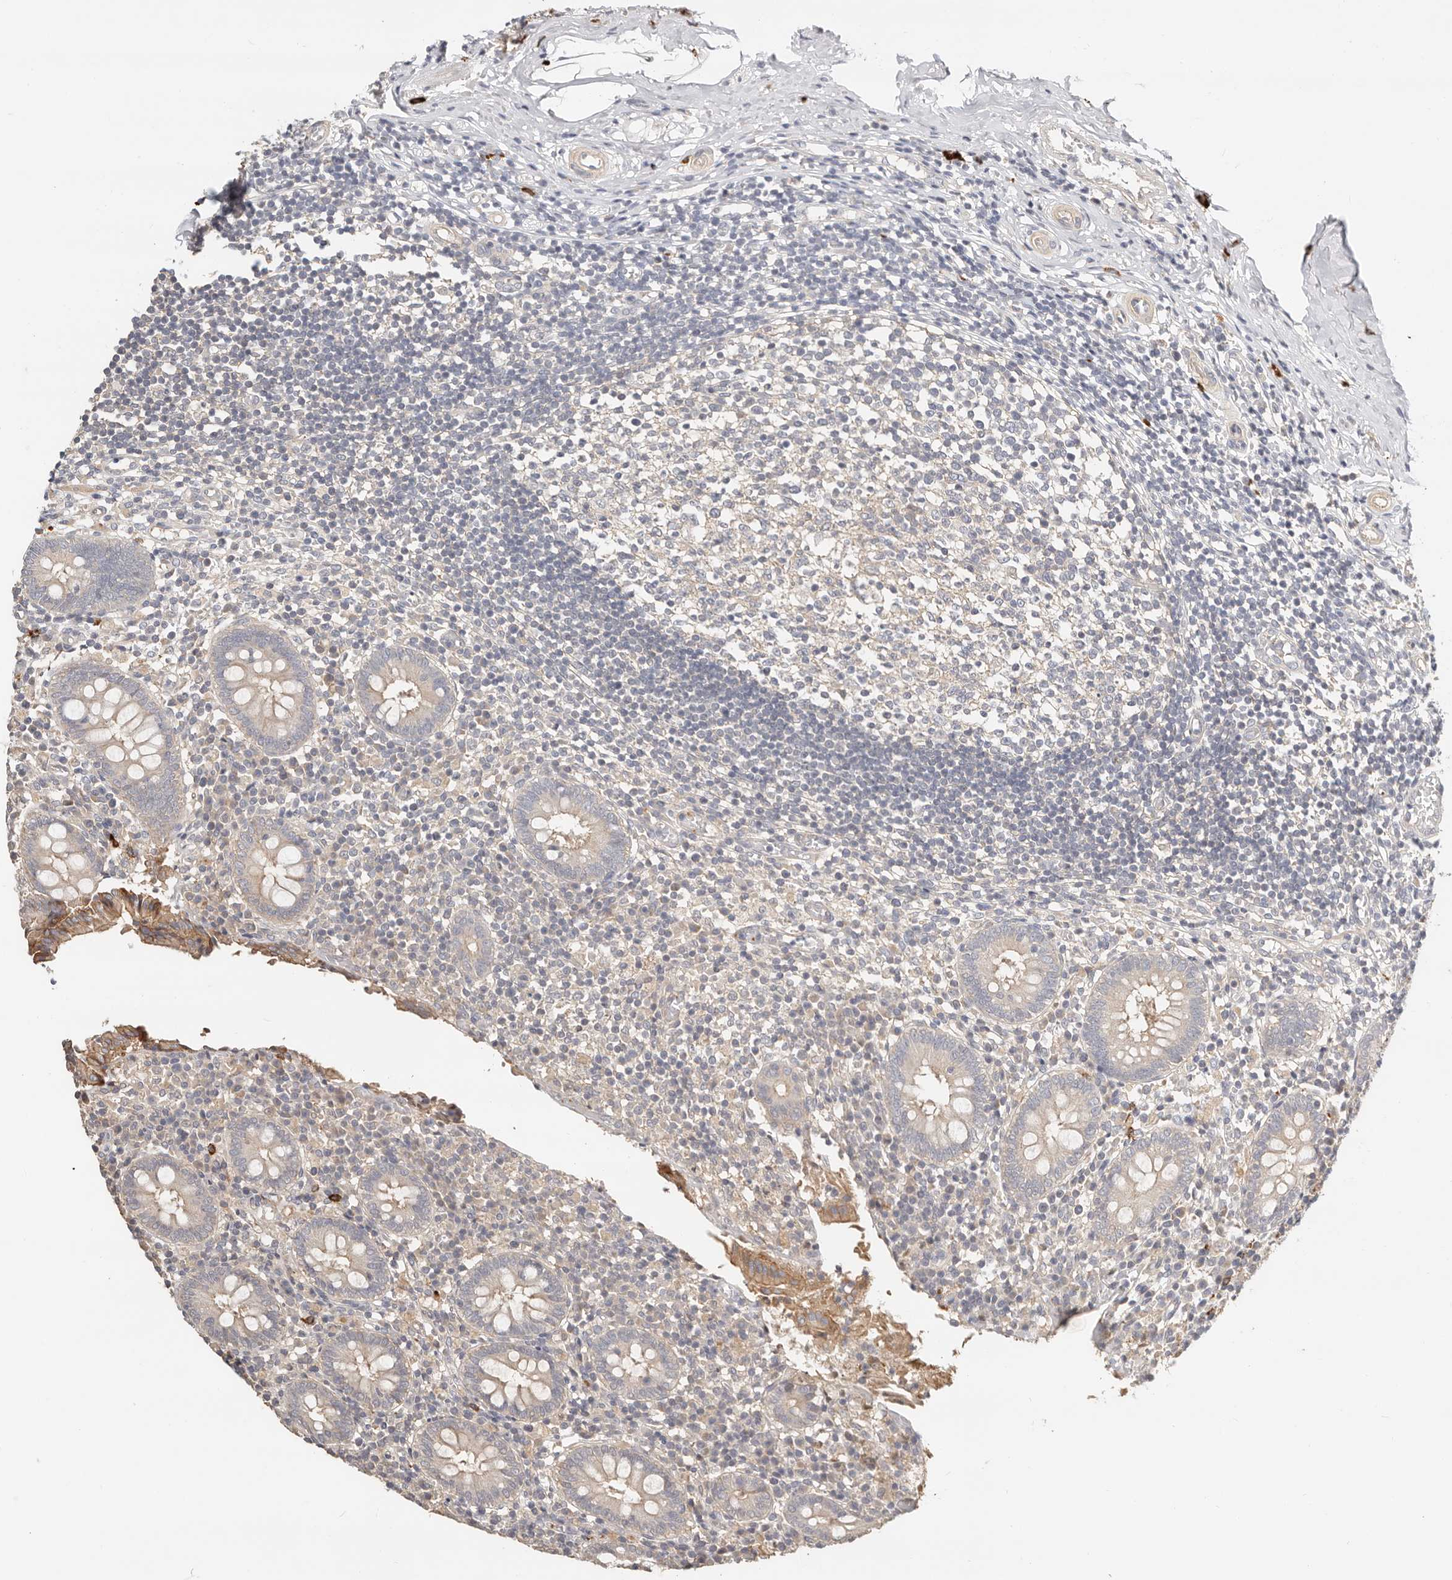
{"staining": {"intensity": "weak", "quantity": "25%-75%", "location": "cytoplasmic/membranous"}, "tissue": "appendix", "cell_type": "Glandular cells", "image_type": "normal", "snomed": [{"axis": "morphology", "description": "Normal tissue, NOS"}, {"axis": "topography", "description": "Appendix"}], "caption": "This is a micrograph of immunohistochemistry (IHC) staining of unremarkable appendix, which shows weak expression in the cytoplasmic/membranous of glandular cells.", "gene": "ZRANB1", "patient": {"sex": "female", "age": 17}}